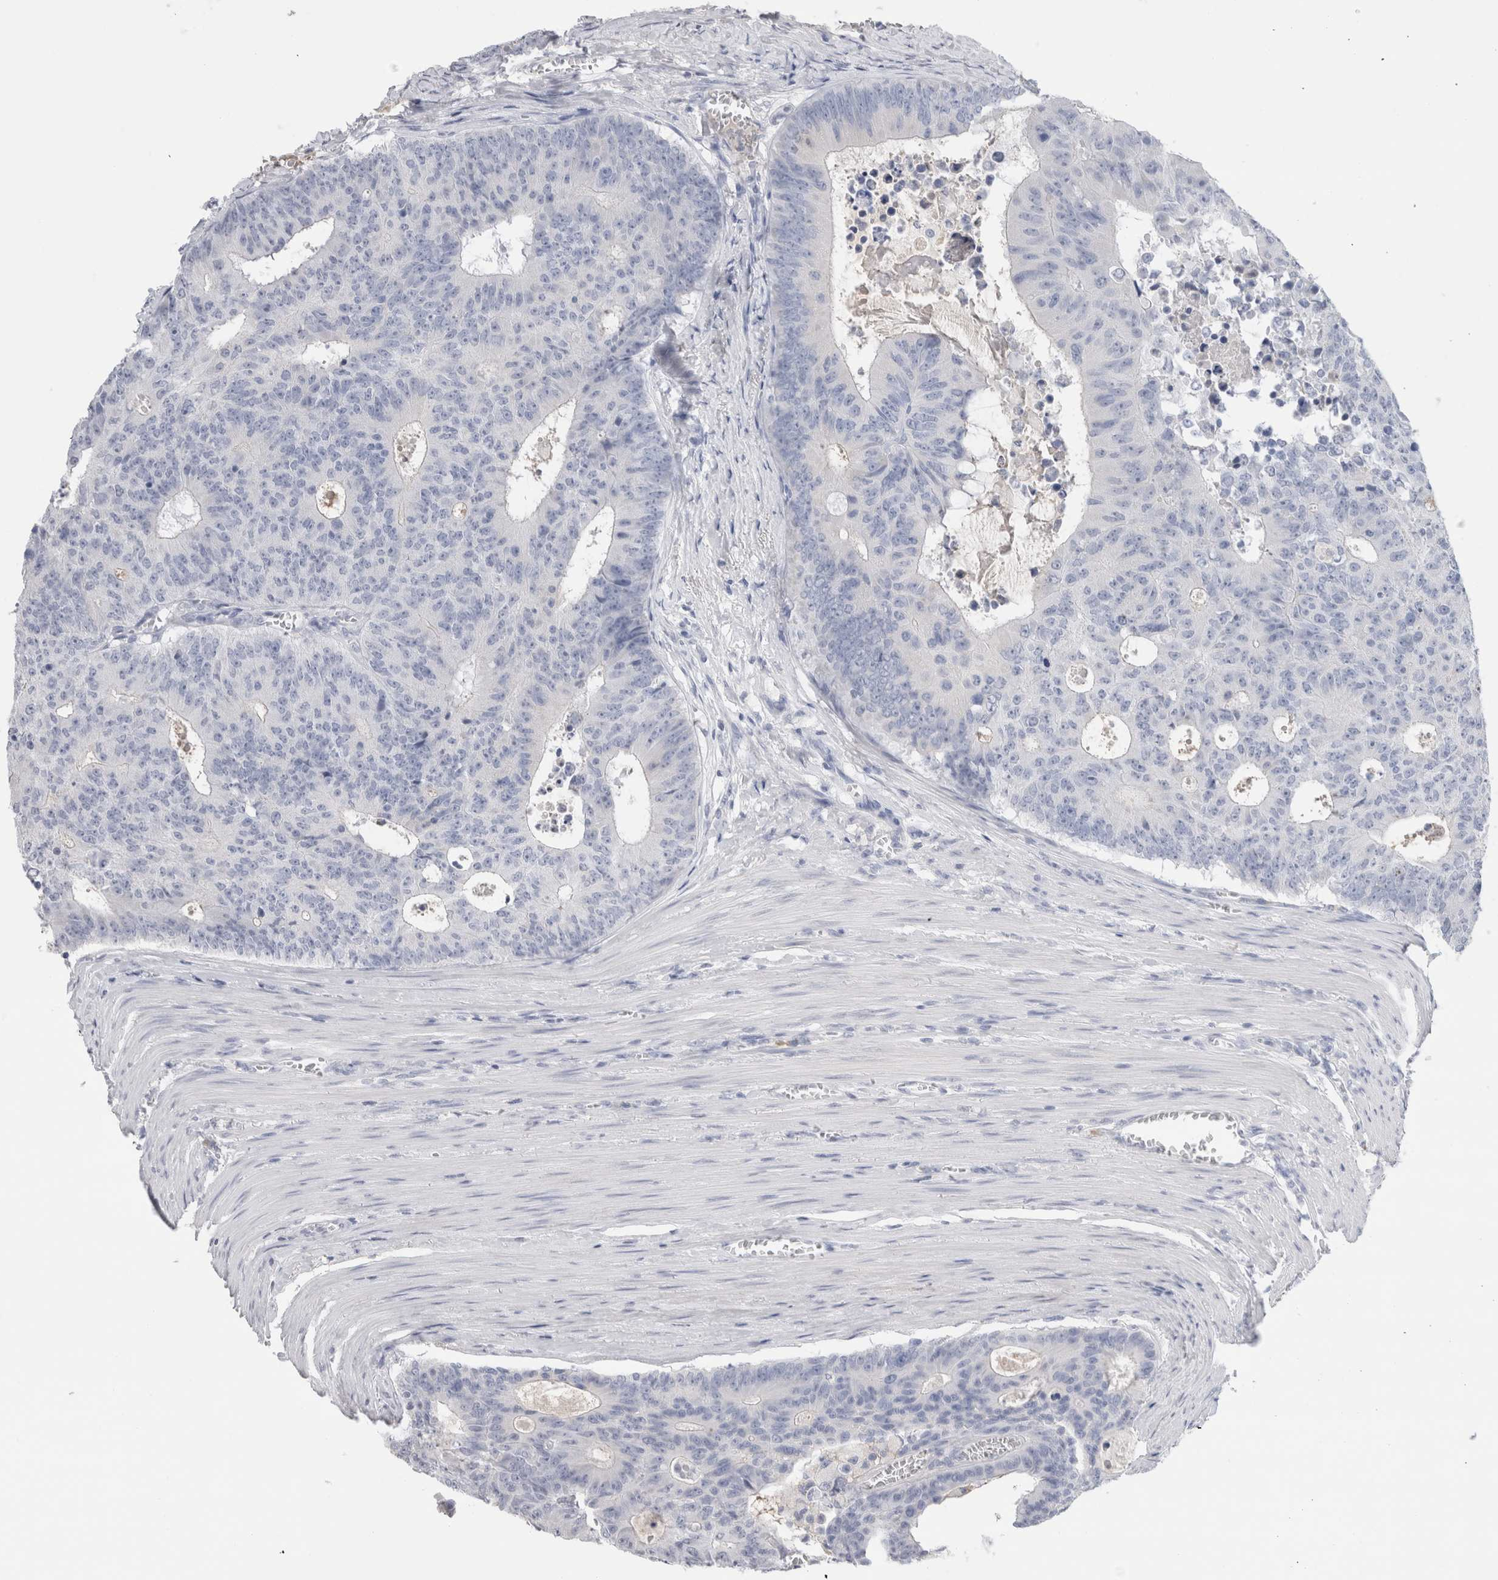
{"staining": {"intensity": "negative", "quantity": "none", "location": "none"}, "tissue": "colorectal cancer", "cell_type": "Tumor cells", "image_type": "cancer", "snomed": [{"axis": "morphology", "description": "Adenocarcinoma, NOS"}, {"axis": "topography", "description": "Colon"}], "caption": "DAB (3,3'-diaminobenzidine) immunohistochemical staining of human colorectal cancer demonstrates no significant expression in tumor cells. (Brightfield microscopy of DAB (3,3'-diaminobenzidine) IHC at high magnification).", "gene": "LAMP3", "patient": {"sex": "male", "age": 87}}